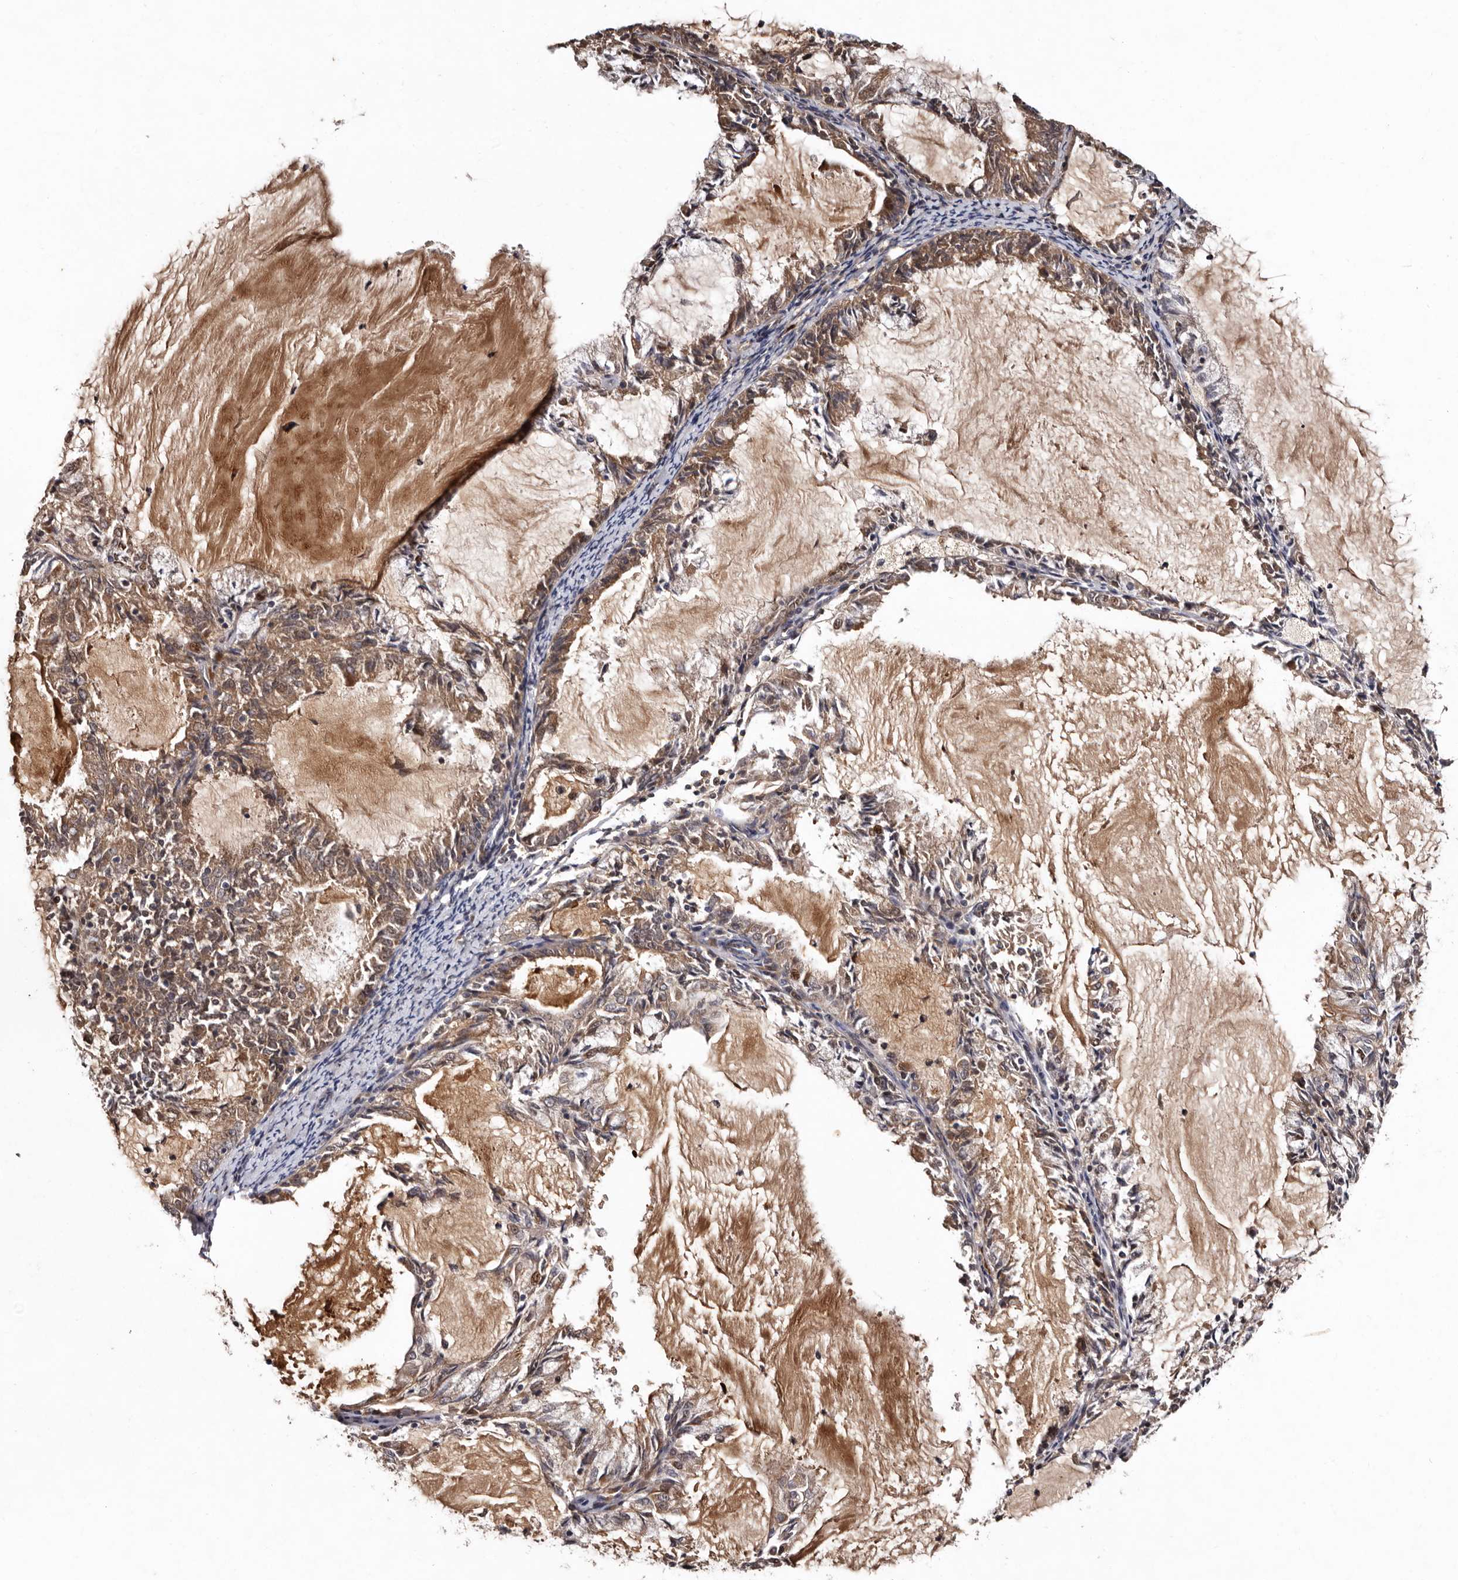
{"staining": {"intensity": "moderate", "quantity": ">75%", "location": "cytoplasmic/membranous"}, "tissue": "endometrial cancer", "cell_type": "Tumor cells", "image_type": "cancer", "snomed": [{"axis": "morphology", "description": "Adenocarcinoma, NOS"}, {"axis": "topography", "description": "Endometrium"}], "caption": "A brown stain labels moderate cytoplasmic/membranous positivity of a protein in endometrial adenocarcinoma tumor cells. The staining was performed using DAB (3,3'-diaminobenzidine), with brown indicating positive protein expression. Nuclei are stained blue with hematoxylin.", "gene": "FAM91A1", "patient": {"sex": "female", "age": 57}}